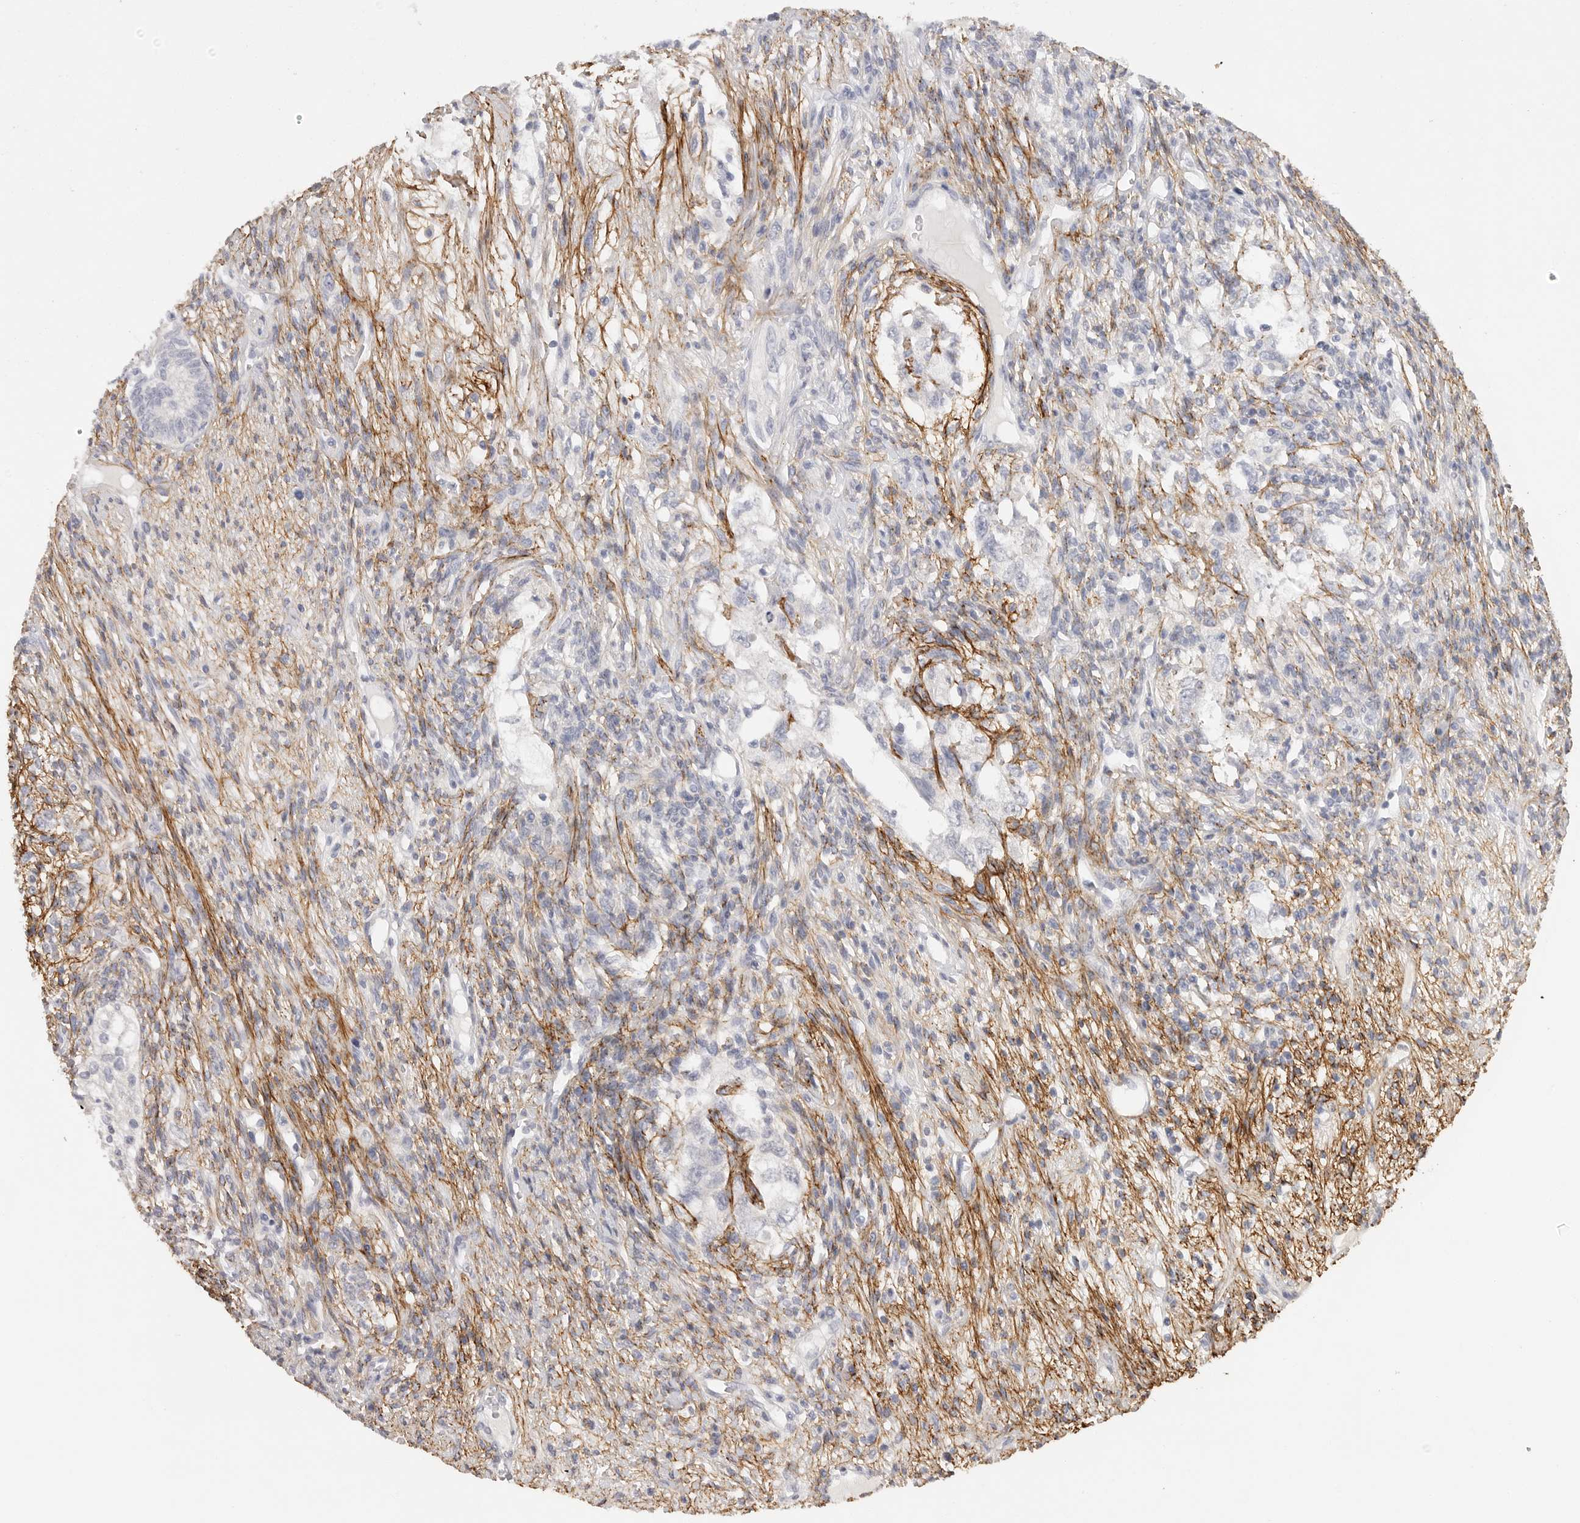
{"staining": {"intensity": "negative", "quantity": "none", "location": "none"}, "tissue": "testis cancer", "cell_type": "Tumor cells", "image_type": "cancer", "snomed": [{"axis": "morphology", "description": "Seminoma, NOS"}, {"axis": "topography", "description": "Testis"}], "caption": "Tumor cells are negative for protein expression in human testis cancer (seminoma).", "gene": "FBN2", "patient": {"sex": "male", "age": 28}}